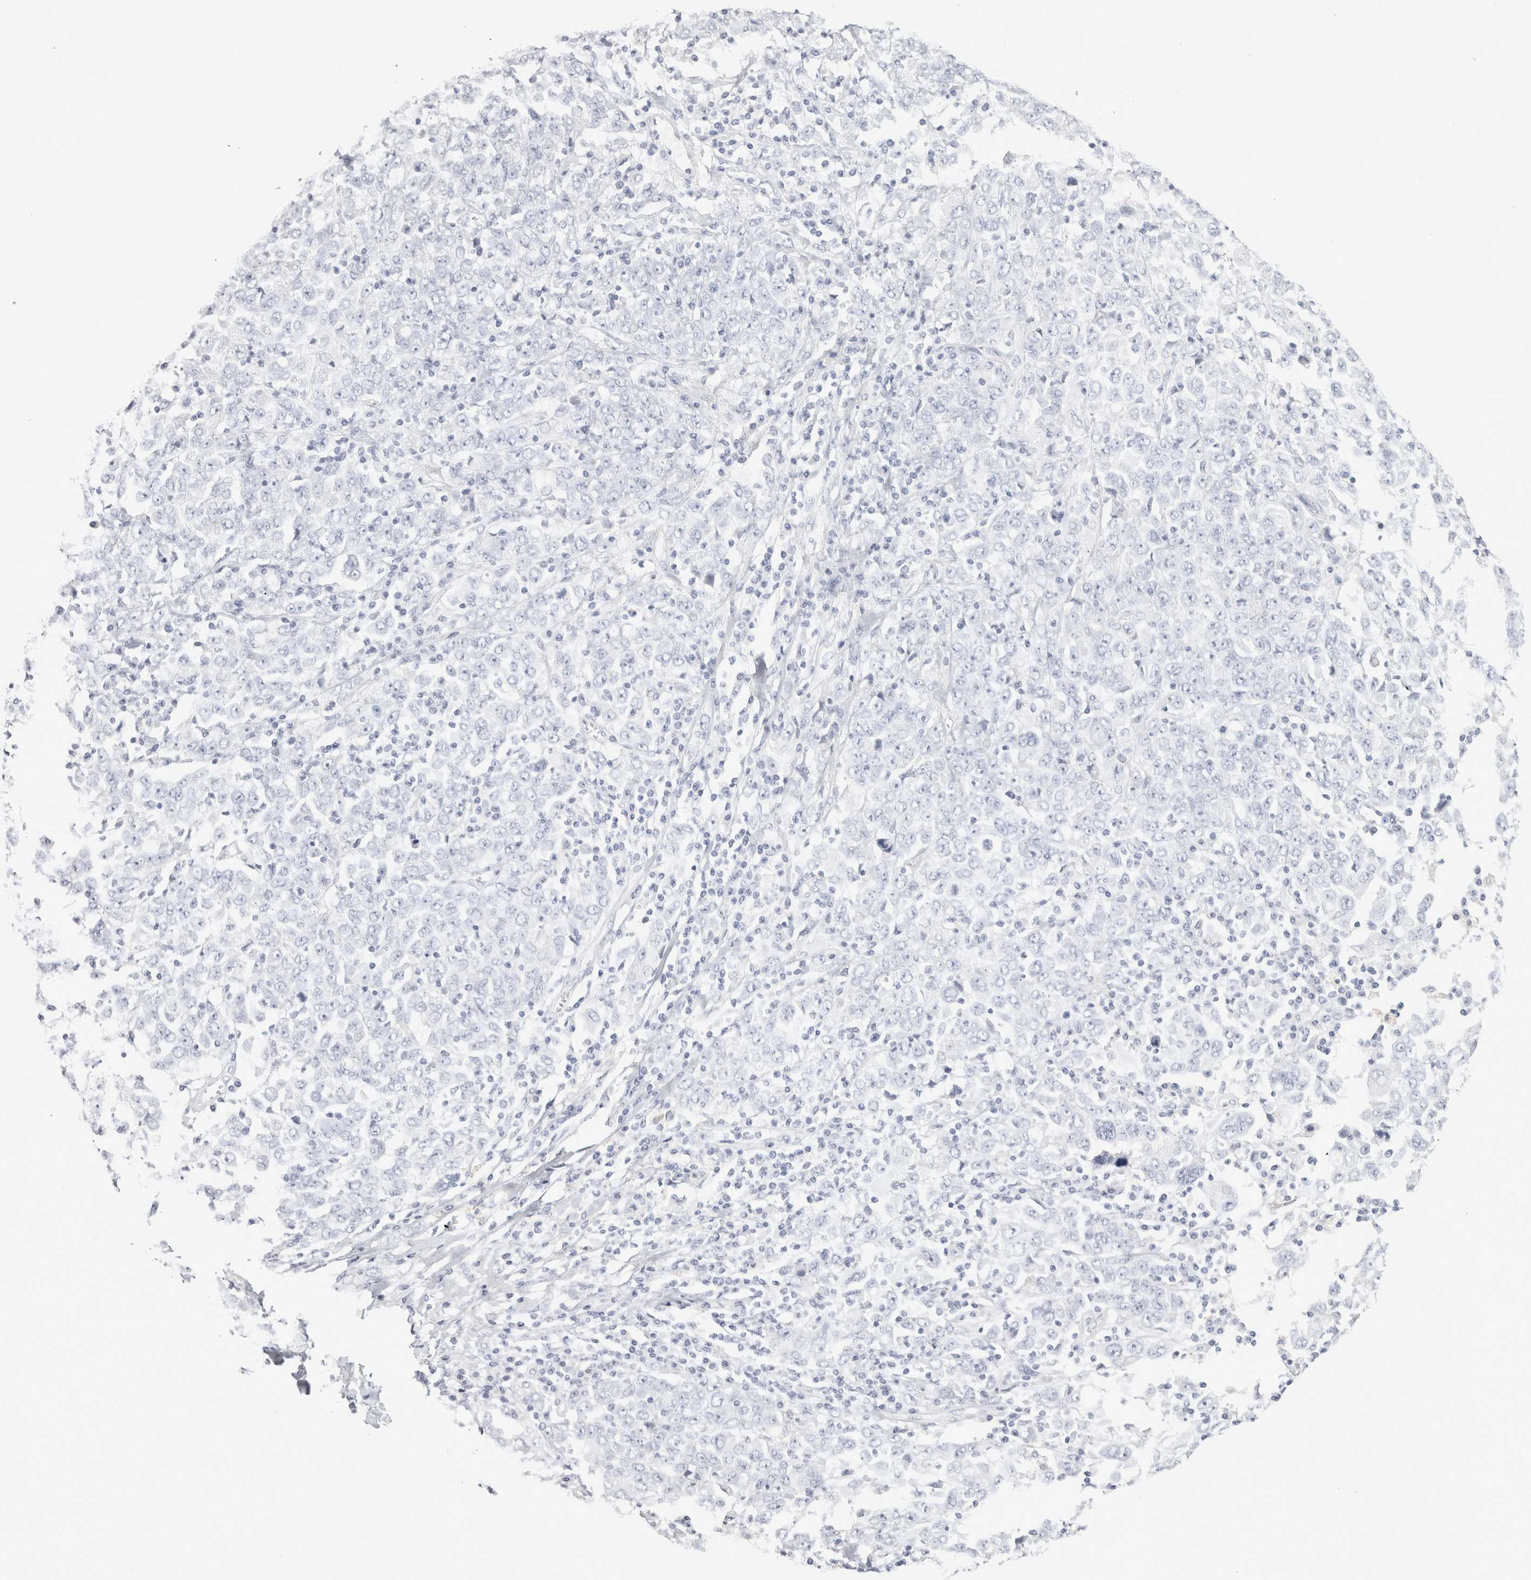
{"staining": {"intensity": "negative", "quantity": "none", "location": "none"}, "tissue": "ovarian cancer", "cell_type": "Tumor cells", "image_type": "cancer", "snomed": [{"axis": "morphology", "description": "Carcinoma, endometroid"}, {"axis": "topography", "description": "Ovary"}], "caption": "High power microscopy histopathology image of an immunohistochemistry (IHC) image of ovarian cancer (endometroid carcinoma), revealing no significant expression in tumor cells.", "gene": "GARIN1A", "patient": {"sex": "female", "age": 62}}